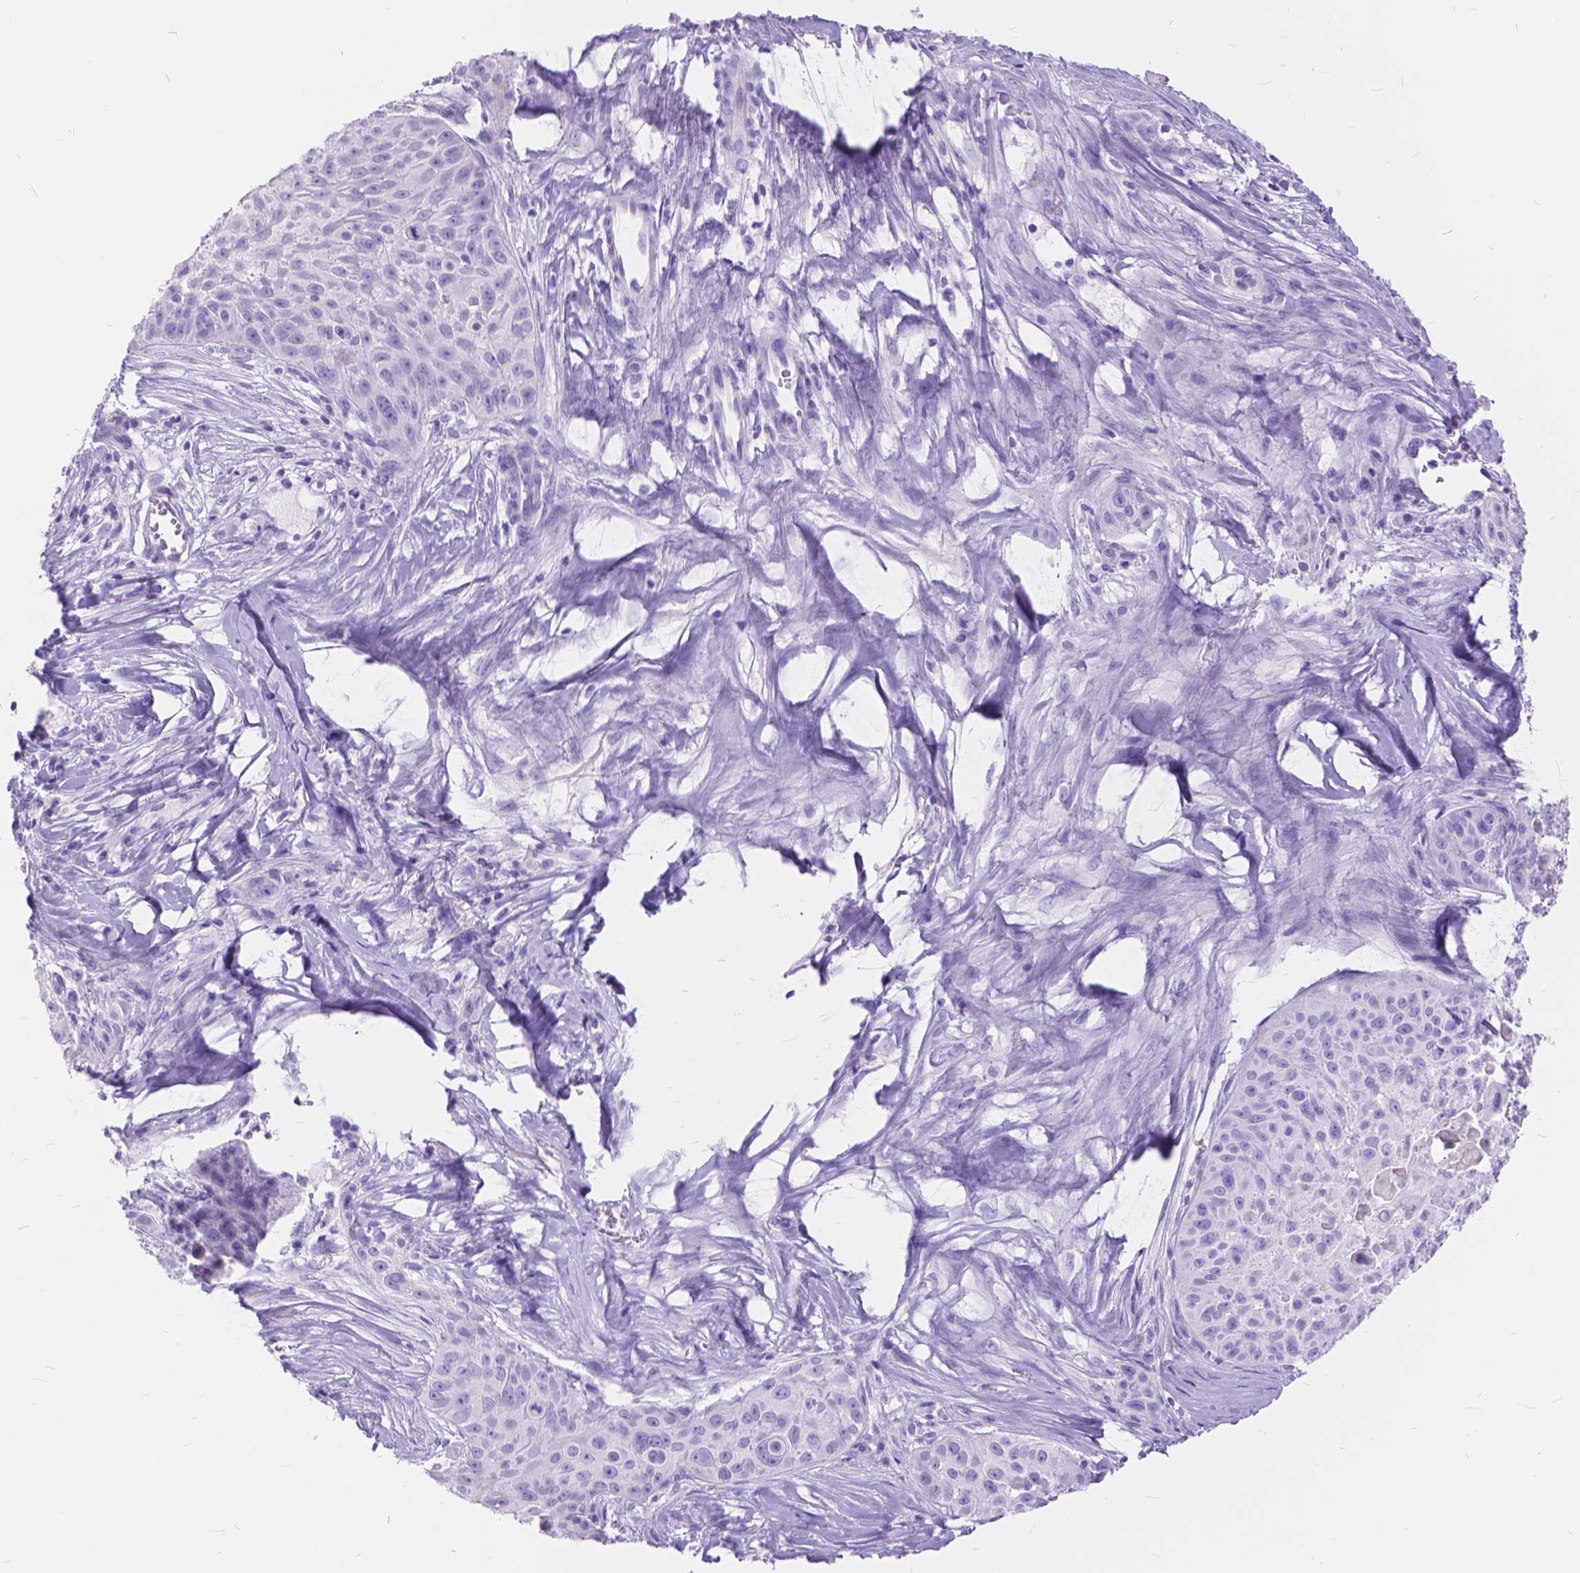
{"staining": {"intensity": "negative", "quantity": "none", "location": "none"}, "tissue": "skin cancer", "cell_type": "Tumor cells", "image_type": "cancer", "snomed": [{"axis": "morphology", "description": "Squamous cell carcinoma, NOS"}, {"axis": "topography", "description": "Skin"}, {"axis": "topography", "description": "Anal"}], "caption": "The immunohistochemistry (IHC) histopathology image has no significant staining in tumor cells of skin cancer tissue. (IHC, brightfield microscopy, high magnification).", "gene": "FOXL2", "patient": {"sex": "female", "age": 75}}